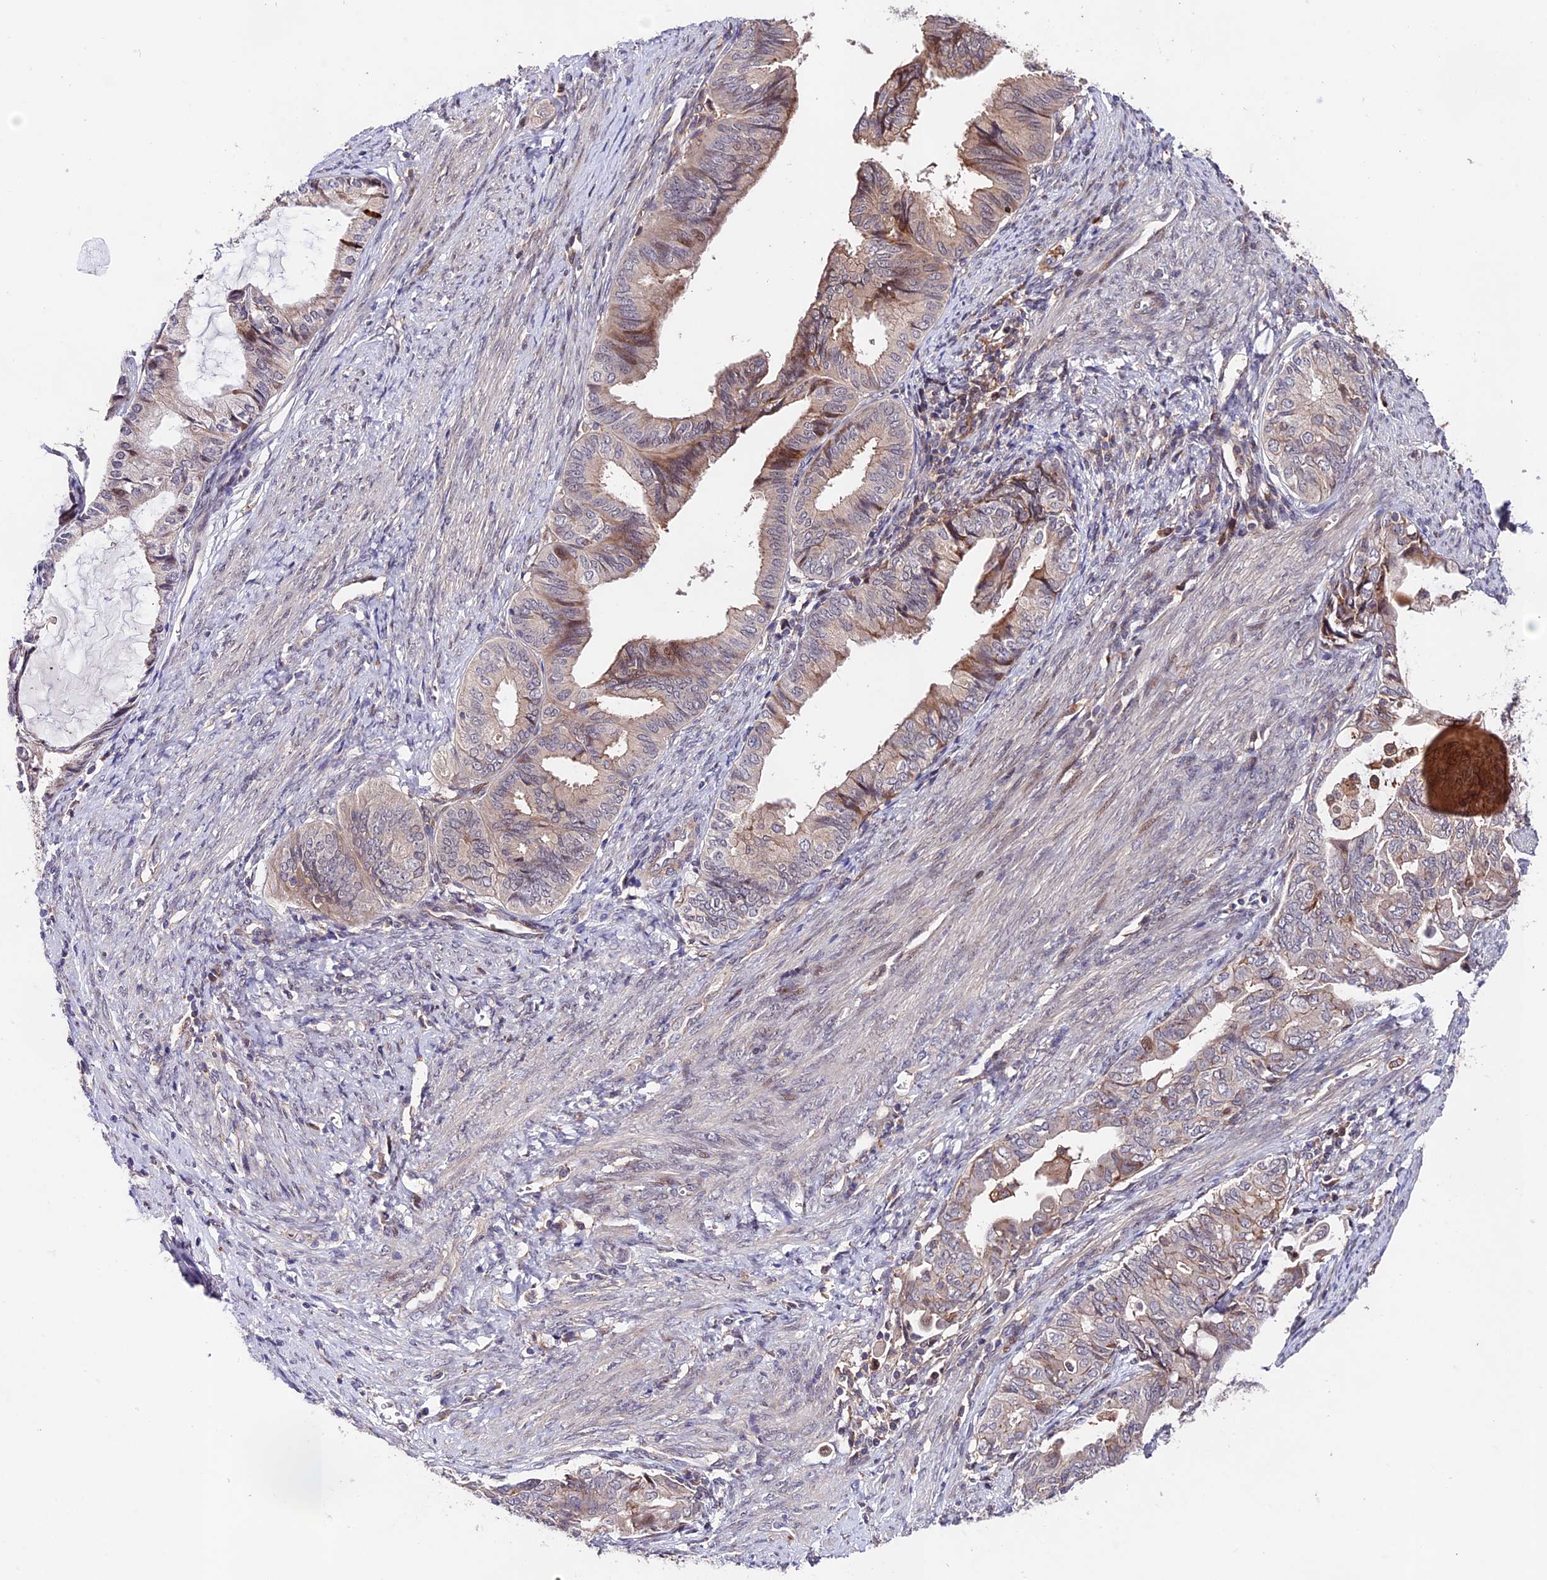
{"staining": {"intensity": "moderate", "quantity": "<25%", "location": "cytoplasmic/membranous,nuclear"}, "tissue": "endometrial cancer", "cell_type": "Tumor cells", "image_type": "cancer", "snomed": [{"axis": "morphology", "description": "Adenocarcinoma, NOS"}, {"axis": "topography", "description": "Endometrium"}], "caption": "Human endometrial cancer stained with a brown dye reveals moderate cytoplasmic/membranous and nuclear positive positivity in approximately <25% of tumor cells.", "gene": "CACNA1H", "patient": {"sex": "female", "age": 86}}